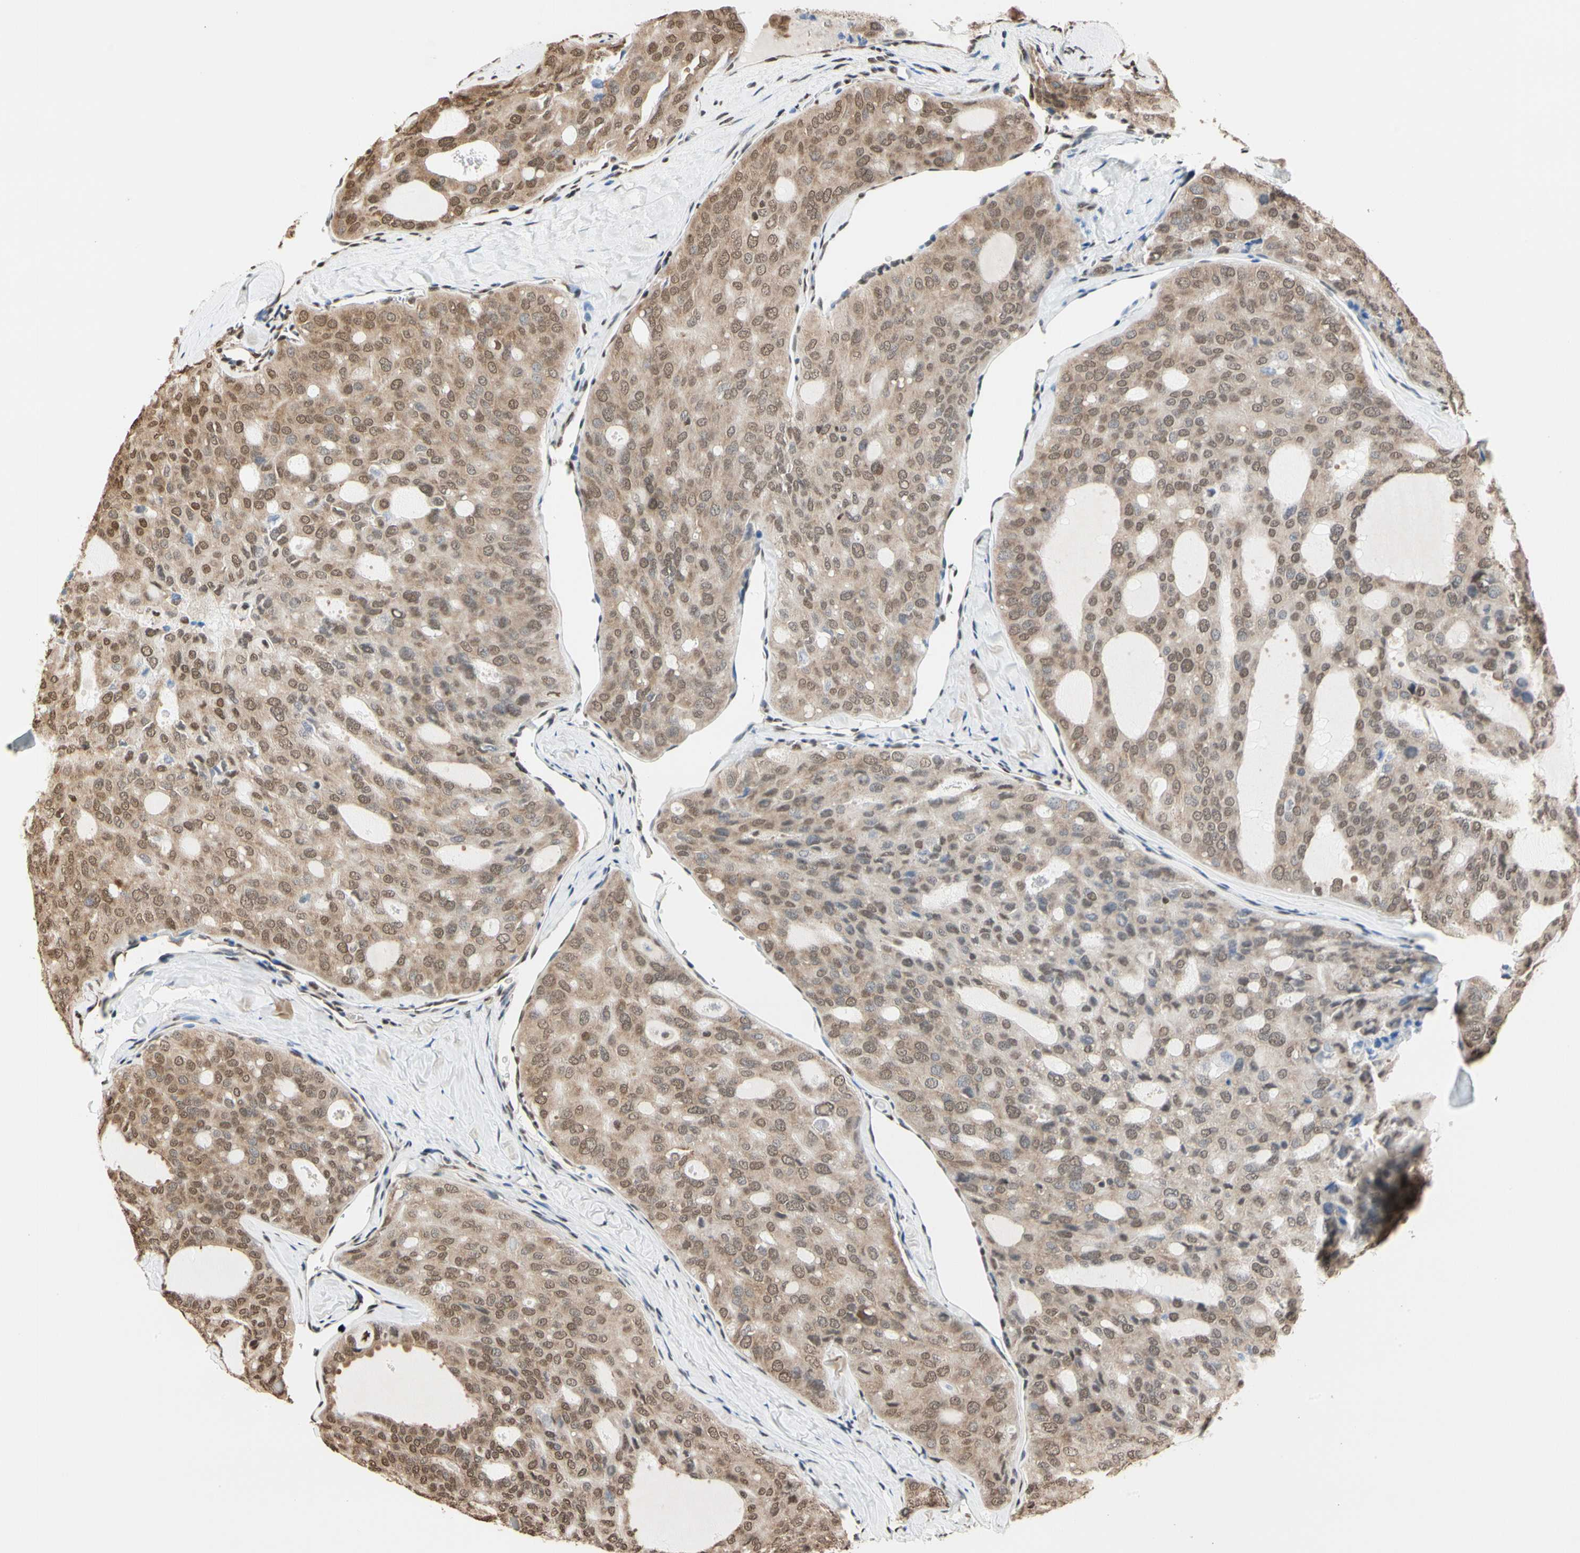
{"staining": {"intensity": "moderate", "quantity": ">75%", "location": "cytoplasmic/membranous,nuclear"}, "tissue": "thyroid cancer", "cell_type": "Tumor cells", "image_type": "cancer", "snomed": [{"axis": "morphology", "description": "Follicular adenoma carcinoma, NOS"}, {"axis": "topography", "description": "Thyroid gland"}], "caption": "About >75% of tumor cells in human follicular adenoma carcinoma (thyroid) display moderate cytoplasmic/membranous and nuclear protein expression as visualized by brown immunohistochemical staining.", "gene": "HNRNPK", "patient": {"sex": "male", "age": 75}}